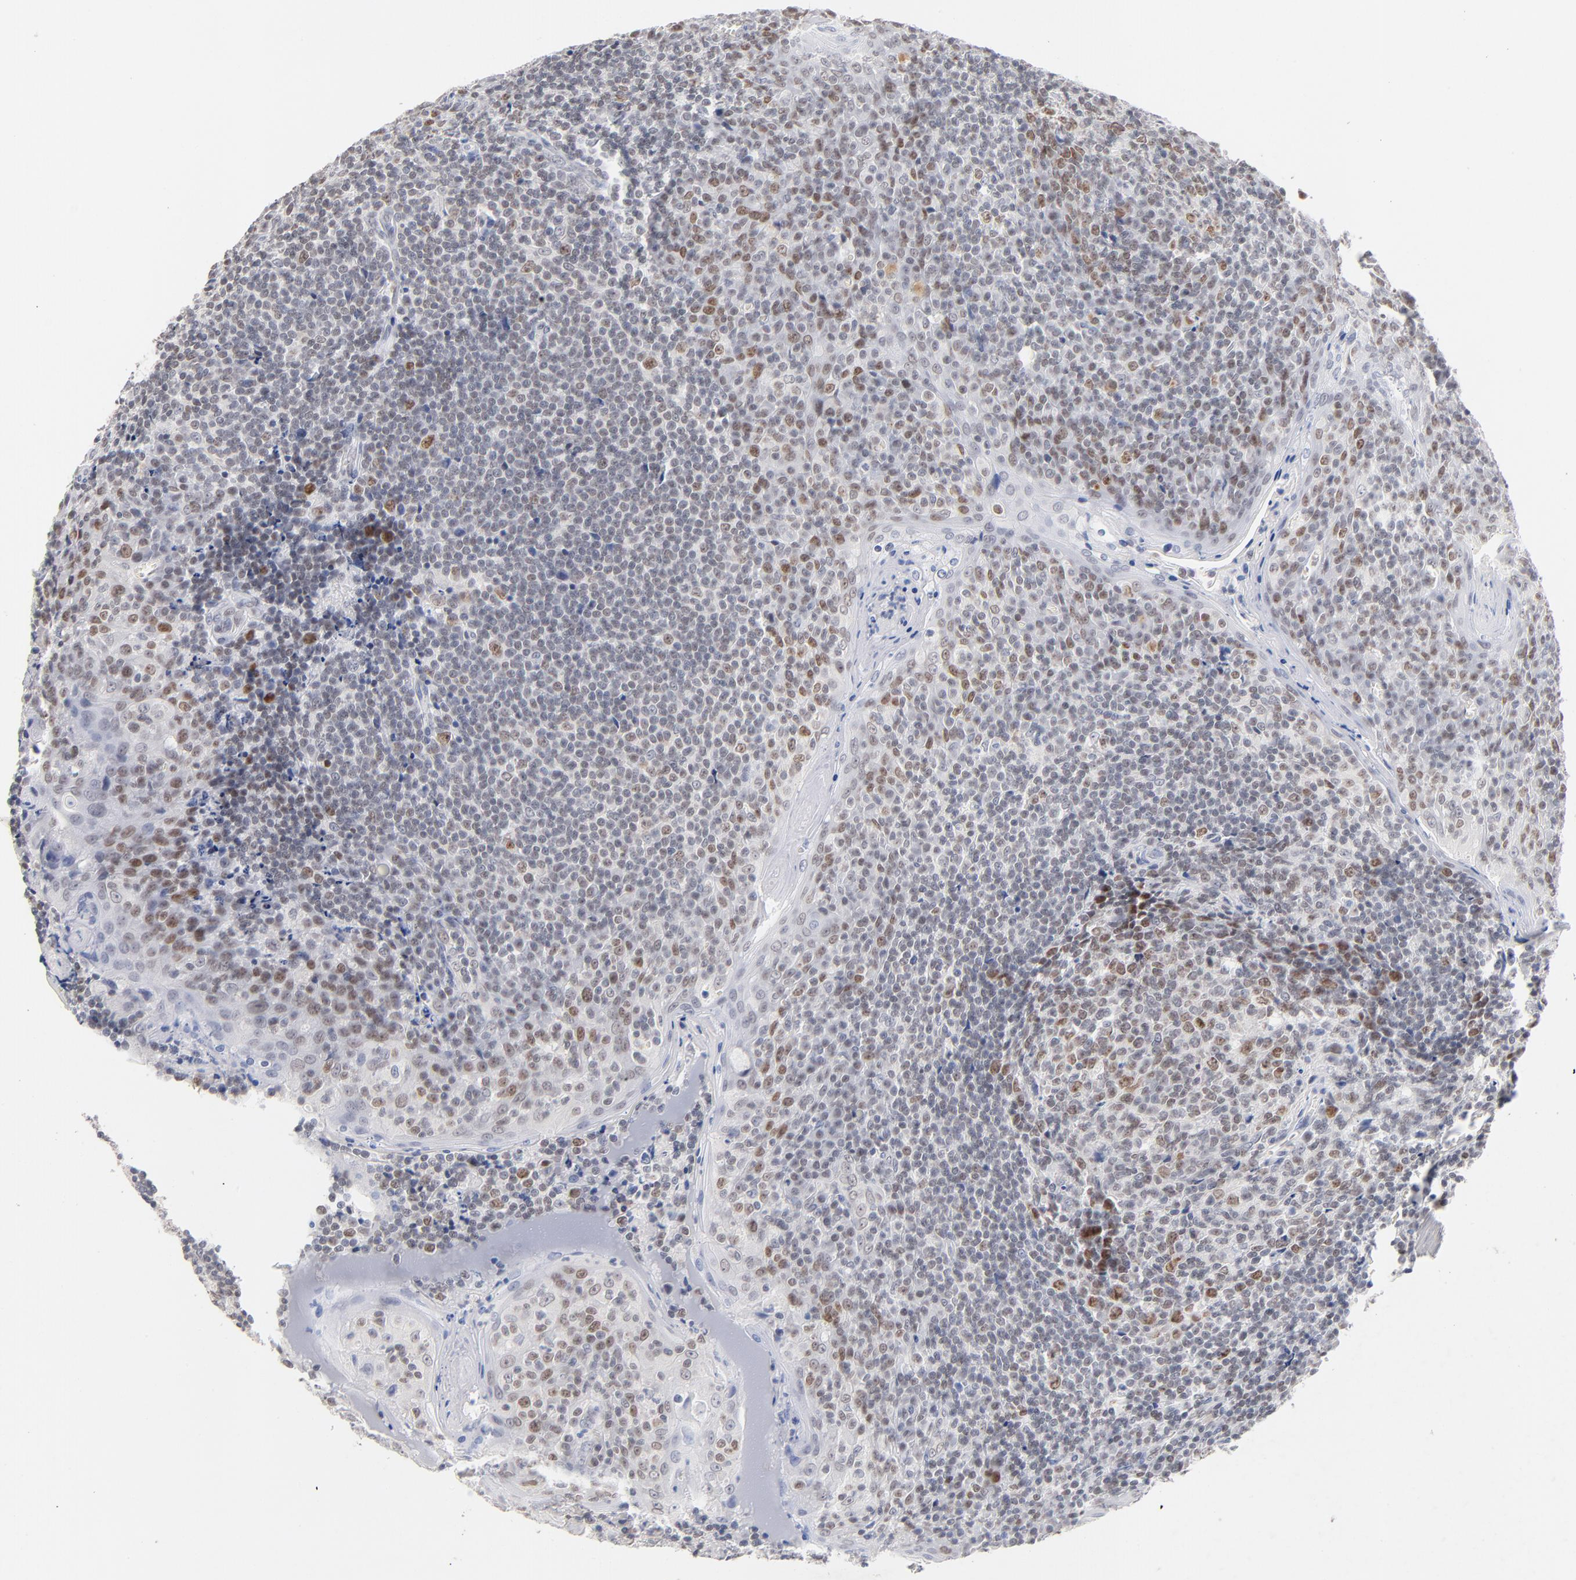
{"staining": {"intensity": "weak", "quantity": "25%-75%", "location": "nuclear"}, "tissue": "tonsil", "cell_type": "Germinal center cells", "image_type": "normal", "snomed": [{"axis": "morphology", "description": "Normal tissue, NOS"}, {"axis": "topography", "description": "Tonsil"}], "caption": "Protein staining of benign tonsil demonstrates weak nuclear staining in about 25%-75% of germinal center cells.", "gene": "ORC2", "patient": {"sex": "male", "age": 31}}